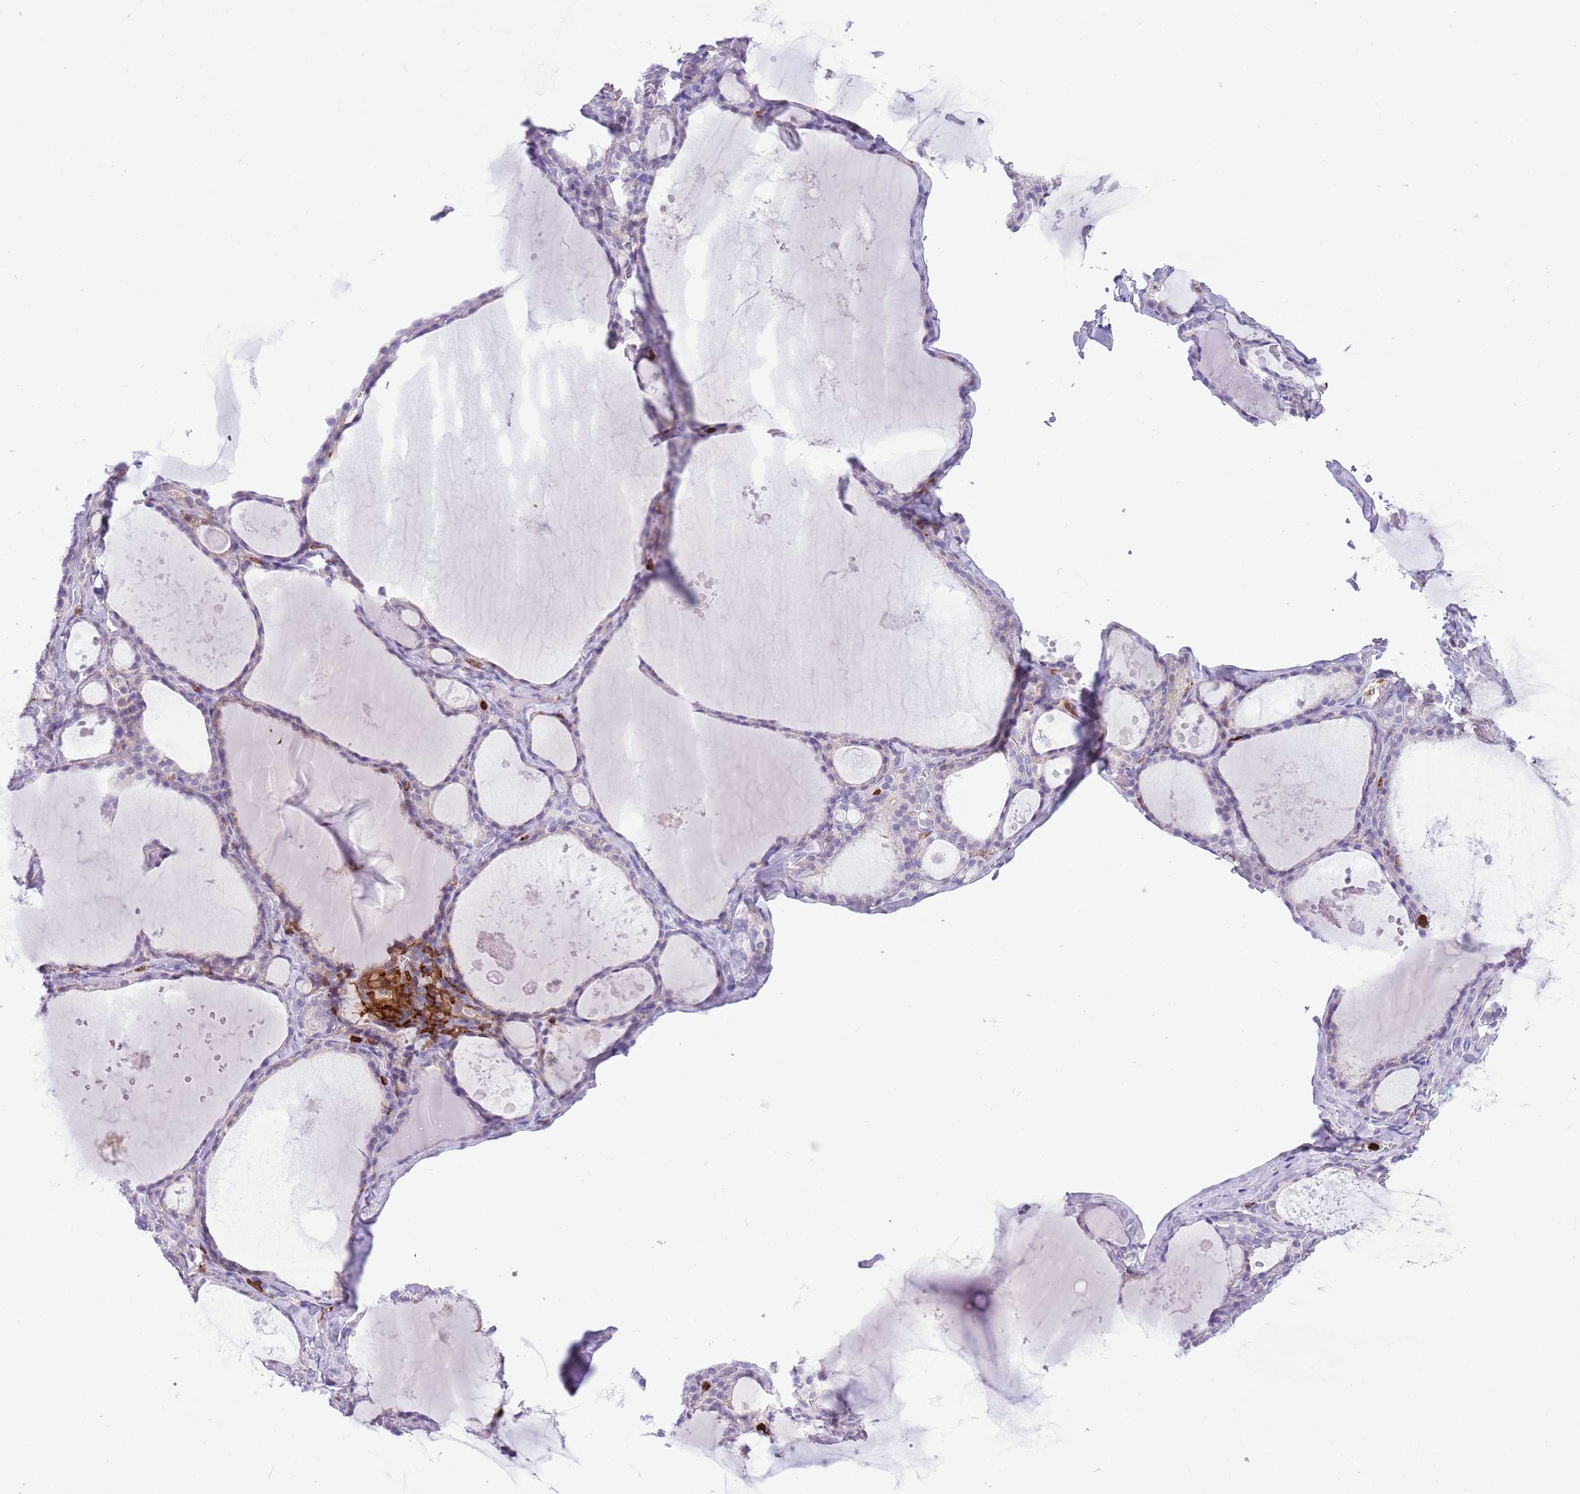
{"staining": {"intensity": "negative", "quantity": "none", "location": "none"}, "tissue": "thyroid gland", "cell_type": "Glandular cells", "image_type": "normal", "snomed": [{"axis": "morphology", "description": "Normal tissue, NOS"}, {"axis": "topography", "description": "Thyroid gland"}], "caption": "This is a micrograph of IHC staining of unremarkable thyroid gland, which shows no staining in glandular cells.", "gene": "EFHD2", "patient": {"sex": "male", "age": 56}}